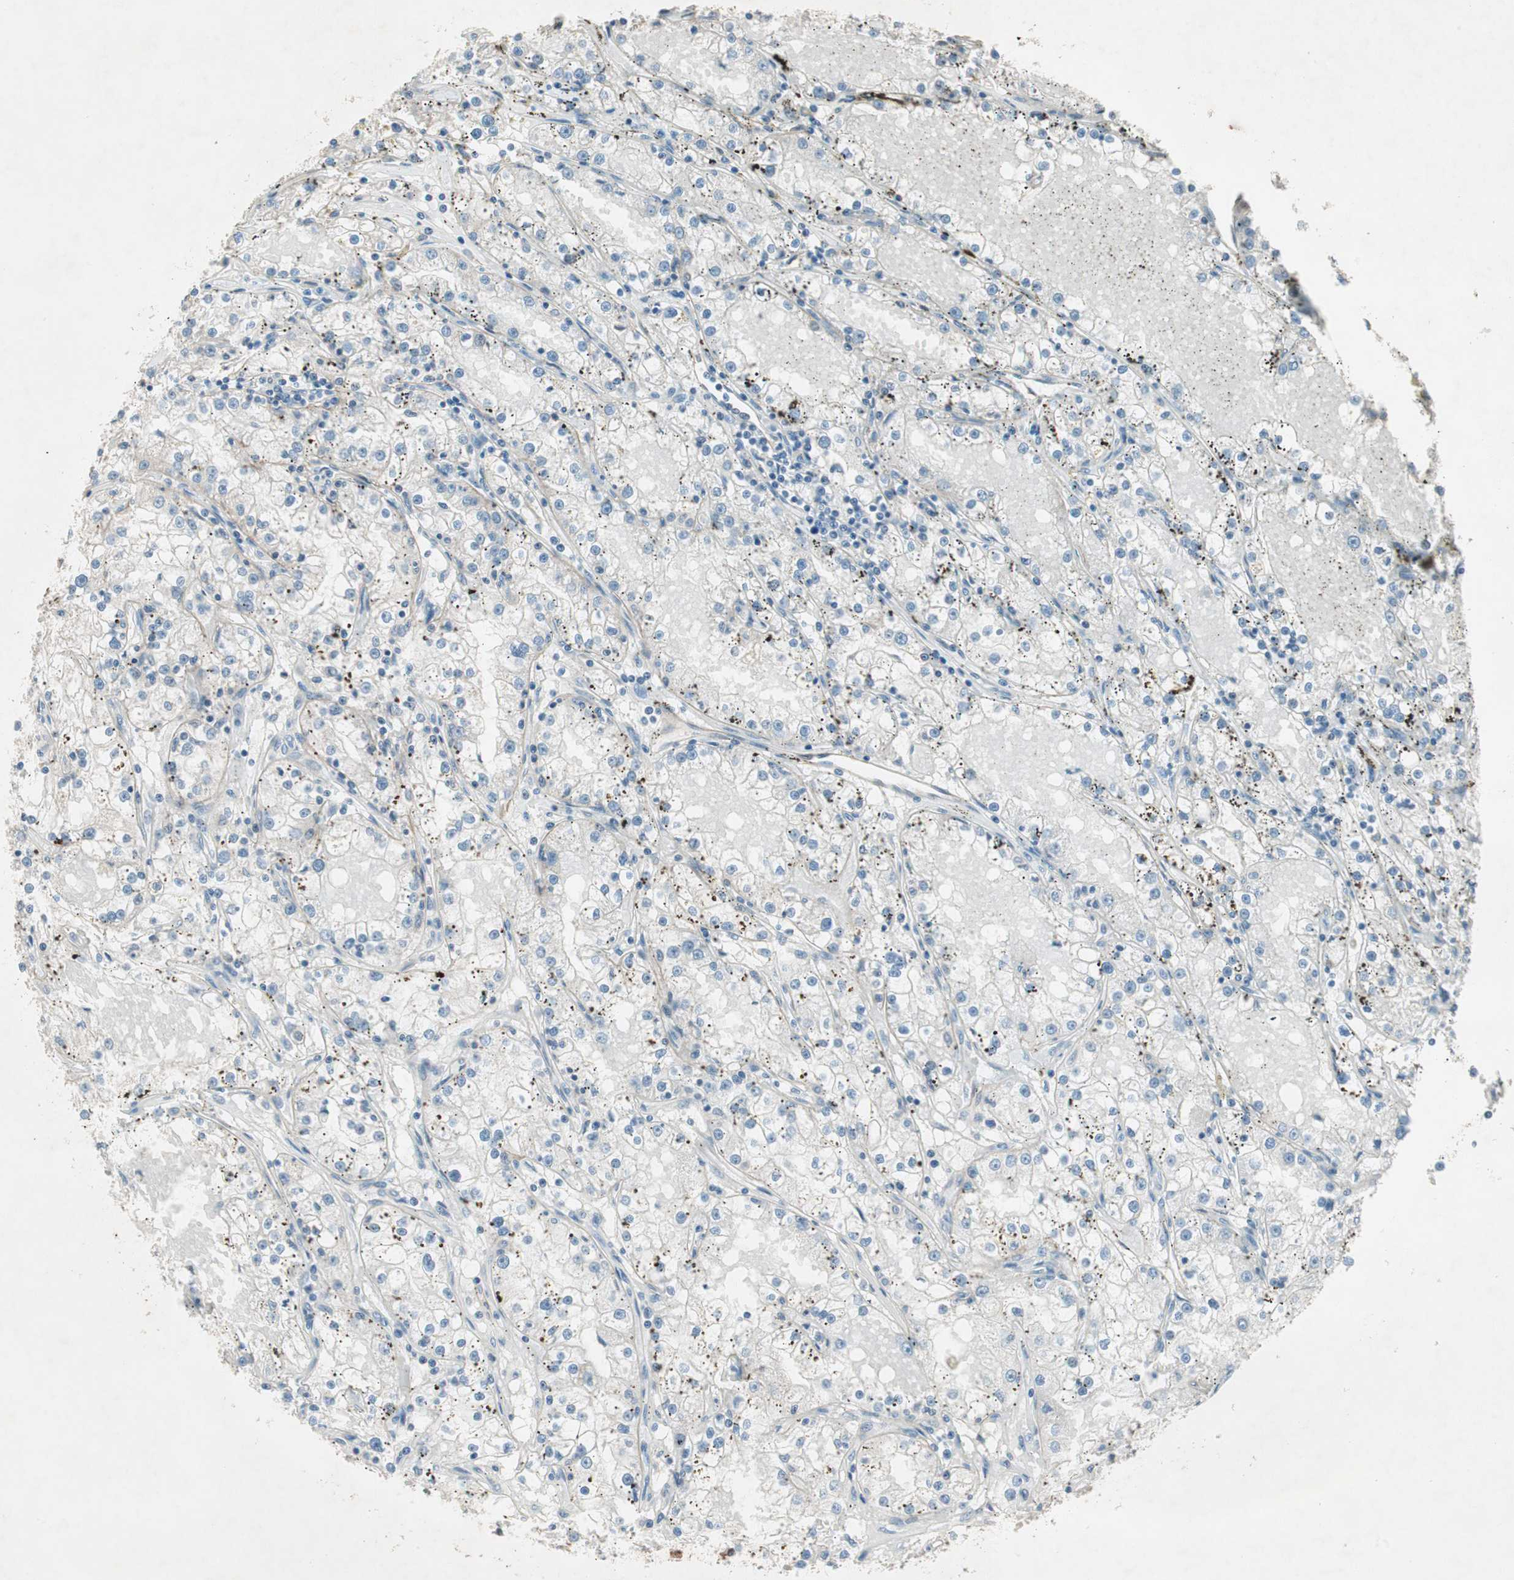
{"staining": {"intensity": "negative", "quantity": "none", "location": "none"}, "tissue": "renal cancer", "cell_type": "Tumor cells", "image_type": "cancer", "snomed": [{"axis": "morphology", "description": "Adenocarcinoma, NOS"}, {"axis": "topography", "description": "Kidney"}], "caption": "This histopathology image is of renal adenocarcinoma stained with immunohistochemistry (IHC) to label a protein in brown with the nuclei are counter-stained blue. There is no expression in tumor cells.", "gene": "ITGB4", "patient": {"sex": "male", "age": 56}}